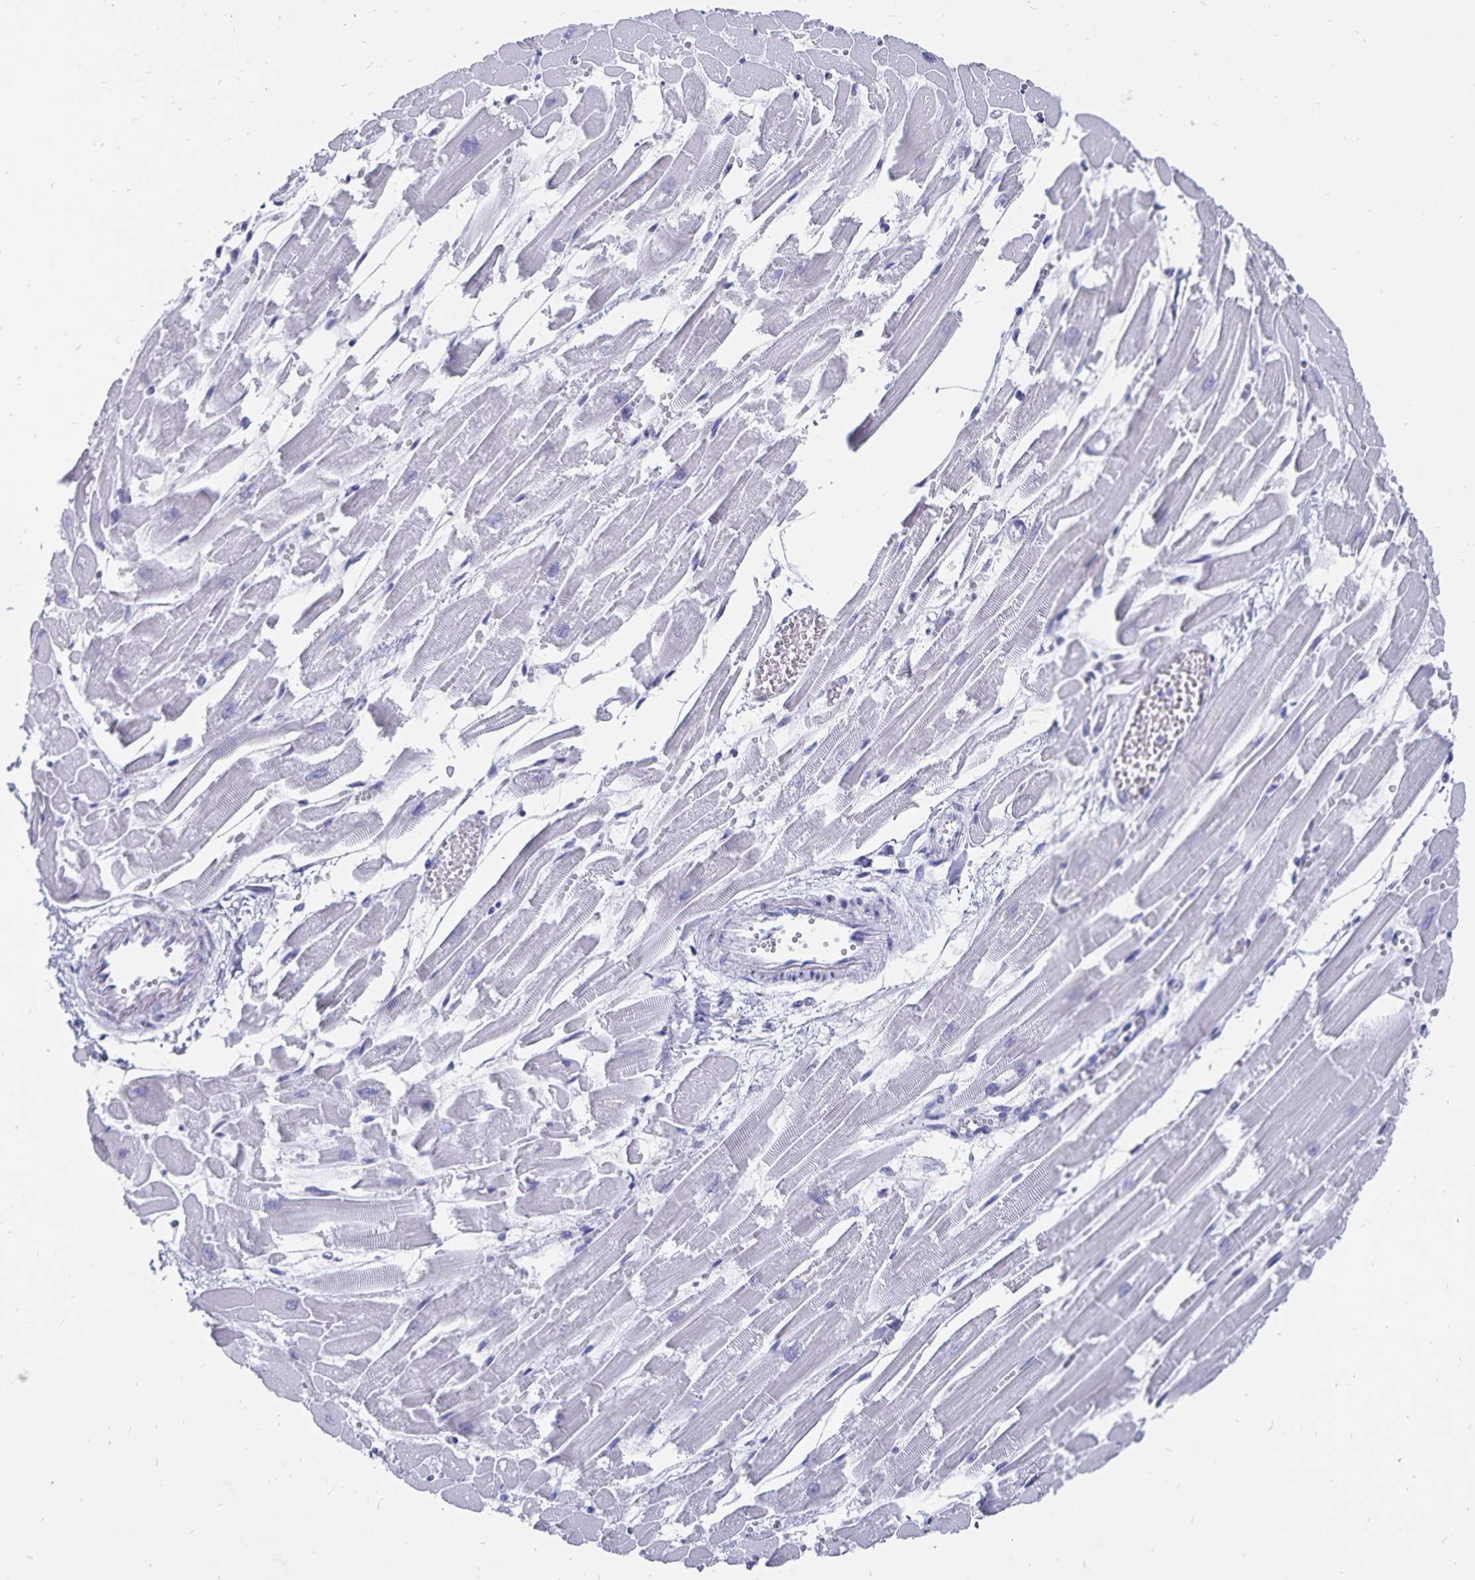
{"staining": {"intensity": "negative", "quantity": "none", "location": "none"}, "tissue": "heart muscle", "cell_type": "Cardiomyocytes", "image_type": "normal", "snomed": [{"axis": "morphology", "description": "Normal tissue, NOS"}, {"axis": "topography", "description": "Heart"}], "caption": "High magnification brightfield microscopy of benign heart muscle stained with DAB (brown) and counterstained with hematoxylin (blue): cardiomyocytes show no significant staining. (Immunohistochemistry (ihc), brightfield microscopy, high magnification).", "gene": "ADH1A", "patient": {"sex": "female", "age": 52}}